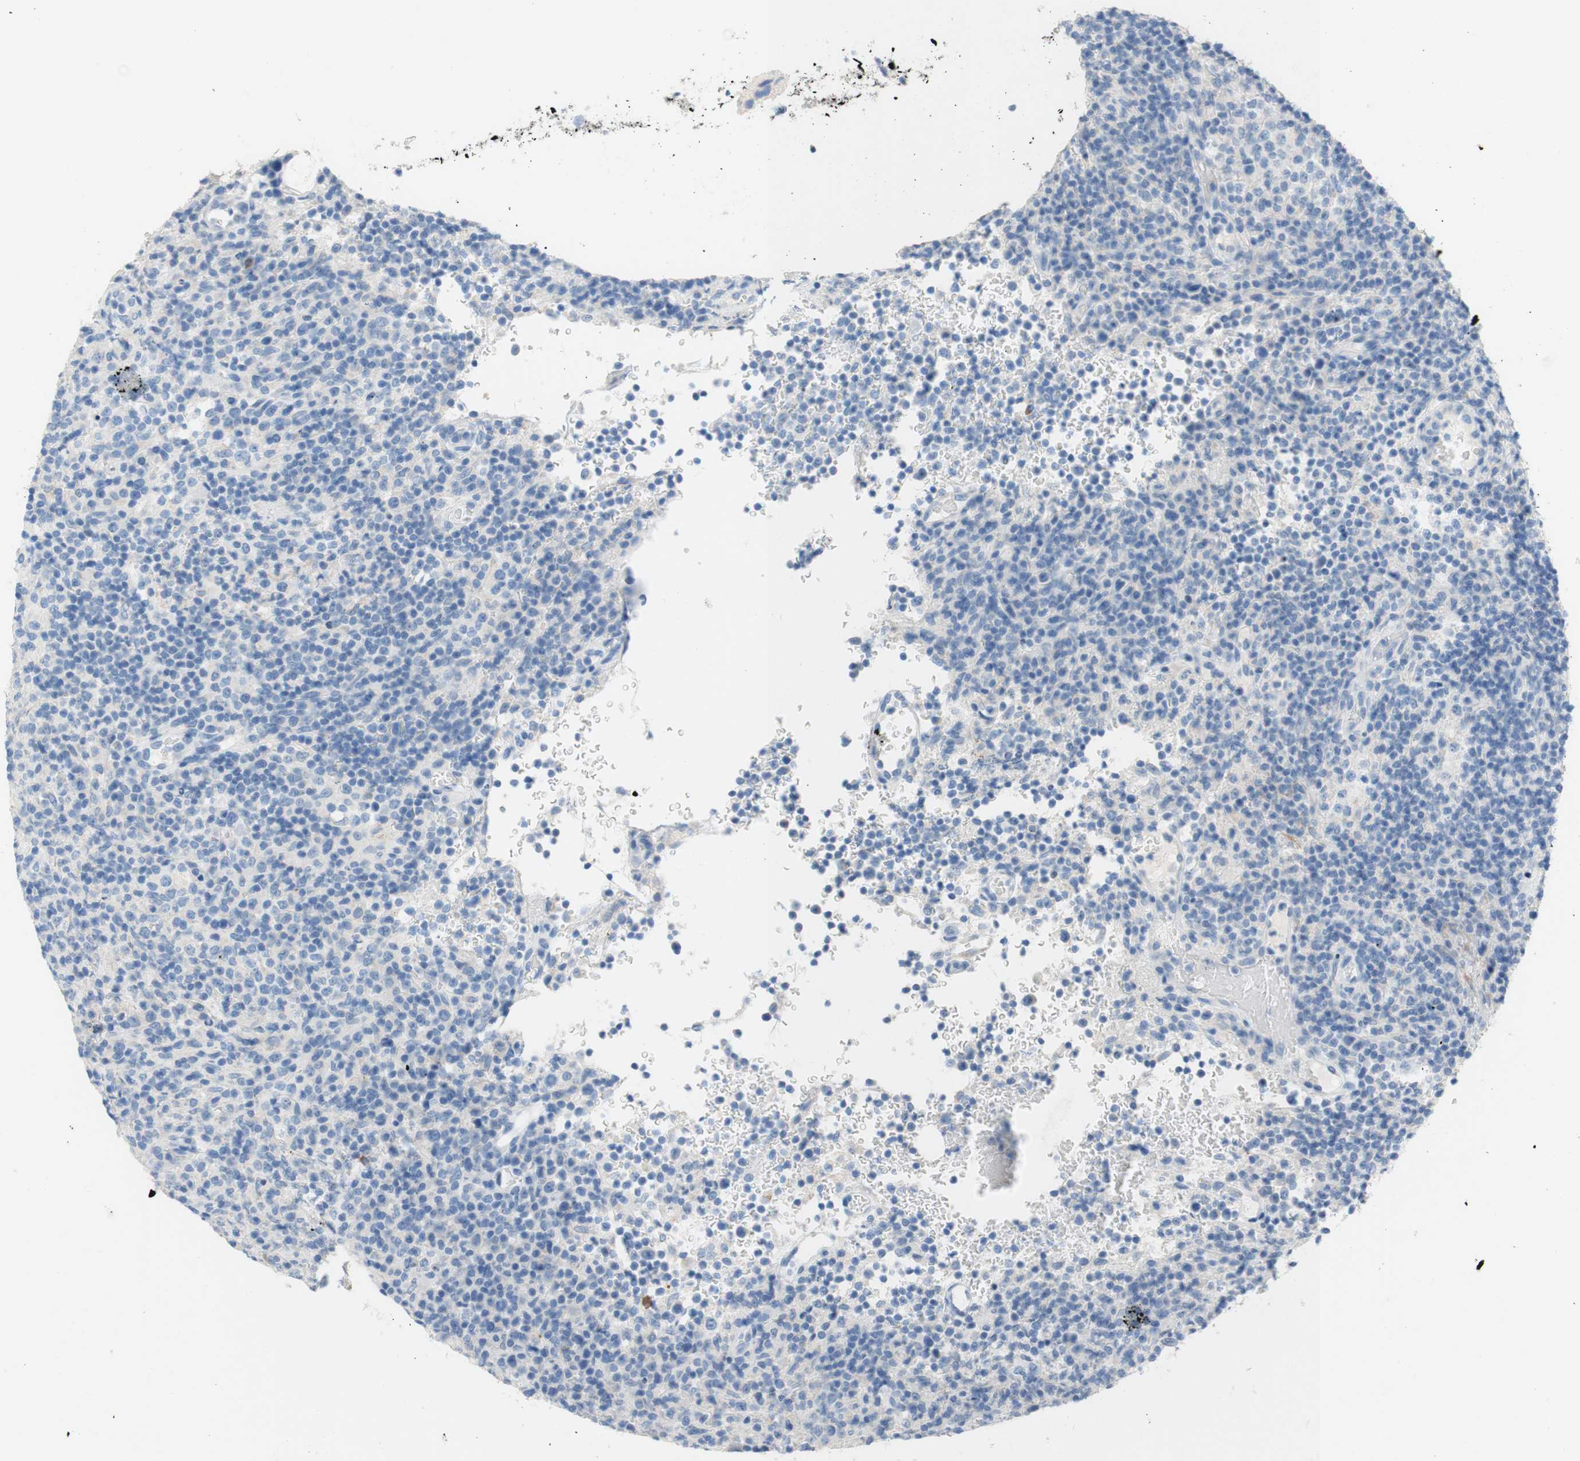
{"staining": {"intensity": "negative", "quantity": "none", "location": "none"}, "tissue": "lymphoma", "cell_type": "Tumor cells", "image_type": "cancer", "snomed": [{"axis": "morphology", "description": "Malignant lymphoma, non-Hodgkin's type, High grade"}, {"axis": "topography", "description": "Lymph node"}], "caption": "Malignant lymphoma, non-Hodgkin's type (high-grade) was stained to show a protein in brown. There is no significant positivity in tumor cells. Nuclei are stained in blue.", "gene": "POLR2J3", "patient": {"sex": "female", "age": 76}}